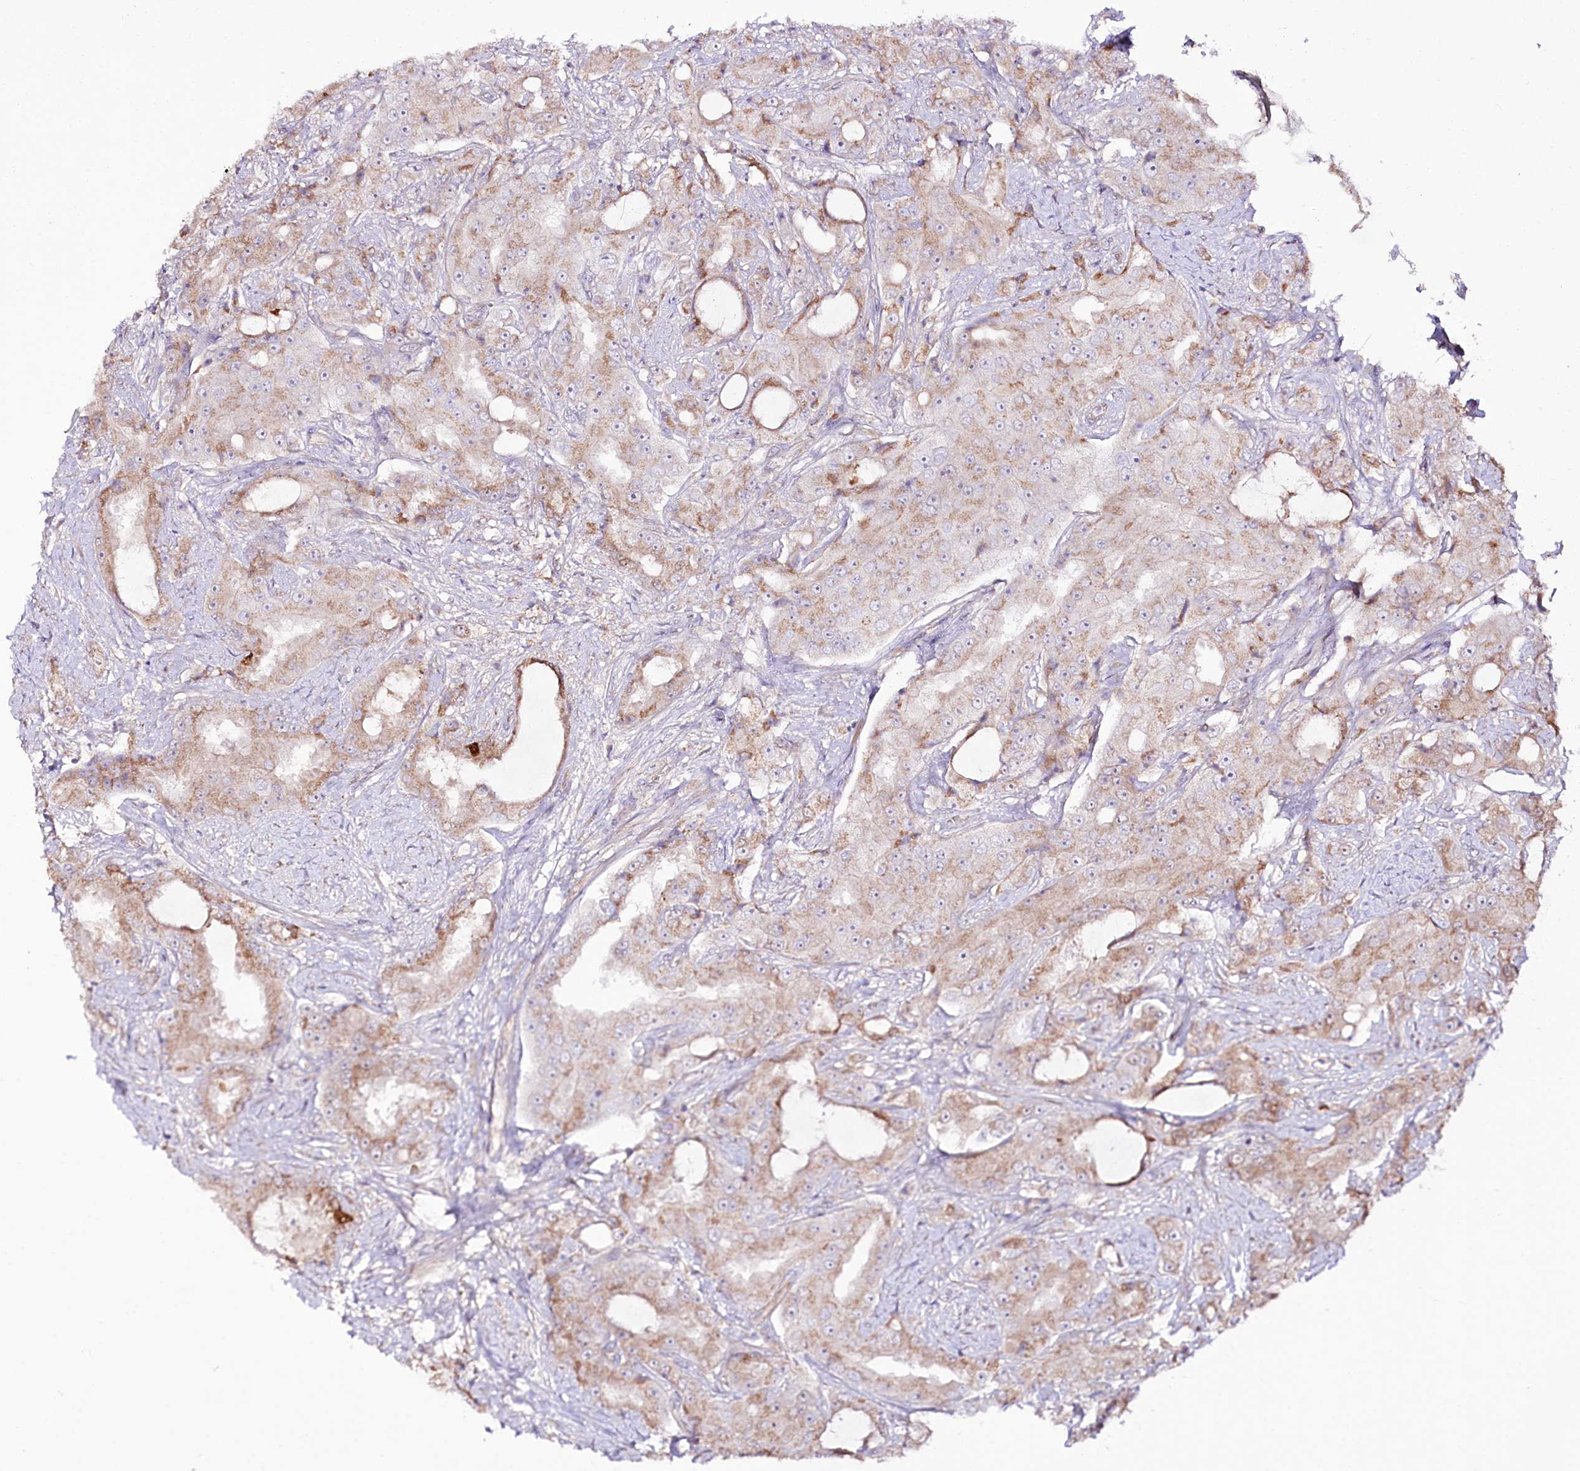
{"staining": {"intensity": "moderate", "quantity": "25%-75%", "location": "cytoplasmic/membranous"}, "tissue": "prostate cancer", "cell_type": "Tumor cells", "image_type": "cancer", "snomed": [{"axis": "morphology", "description": "Adenocarcinoma, High grade"}, {"axis": "topography", "description": "Prostate"}], "caption": "Tumor cells show medium levels of moderate cytoplasmic/membranous staining in about 25%-75% of cells in prostate high-grade adenocarcinoma.", "gene": "REXO2", "patient": {"sex": "male", "age": 73}}